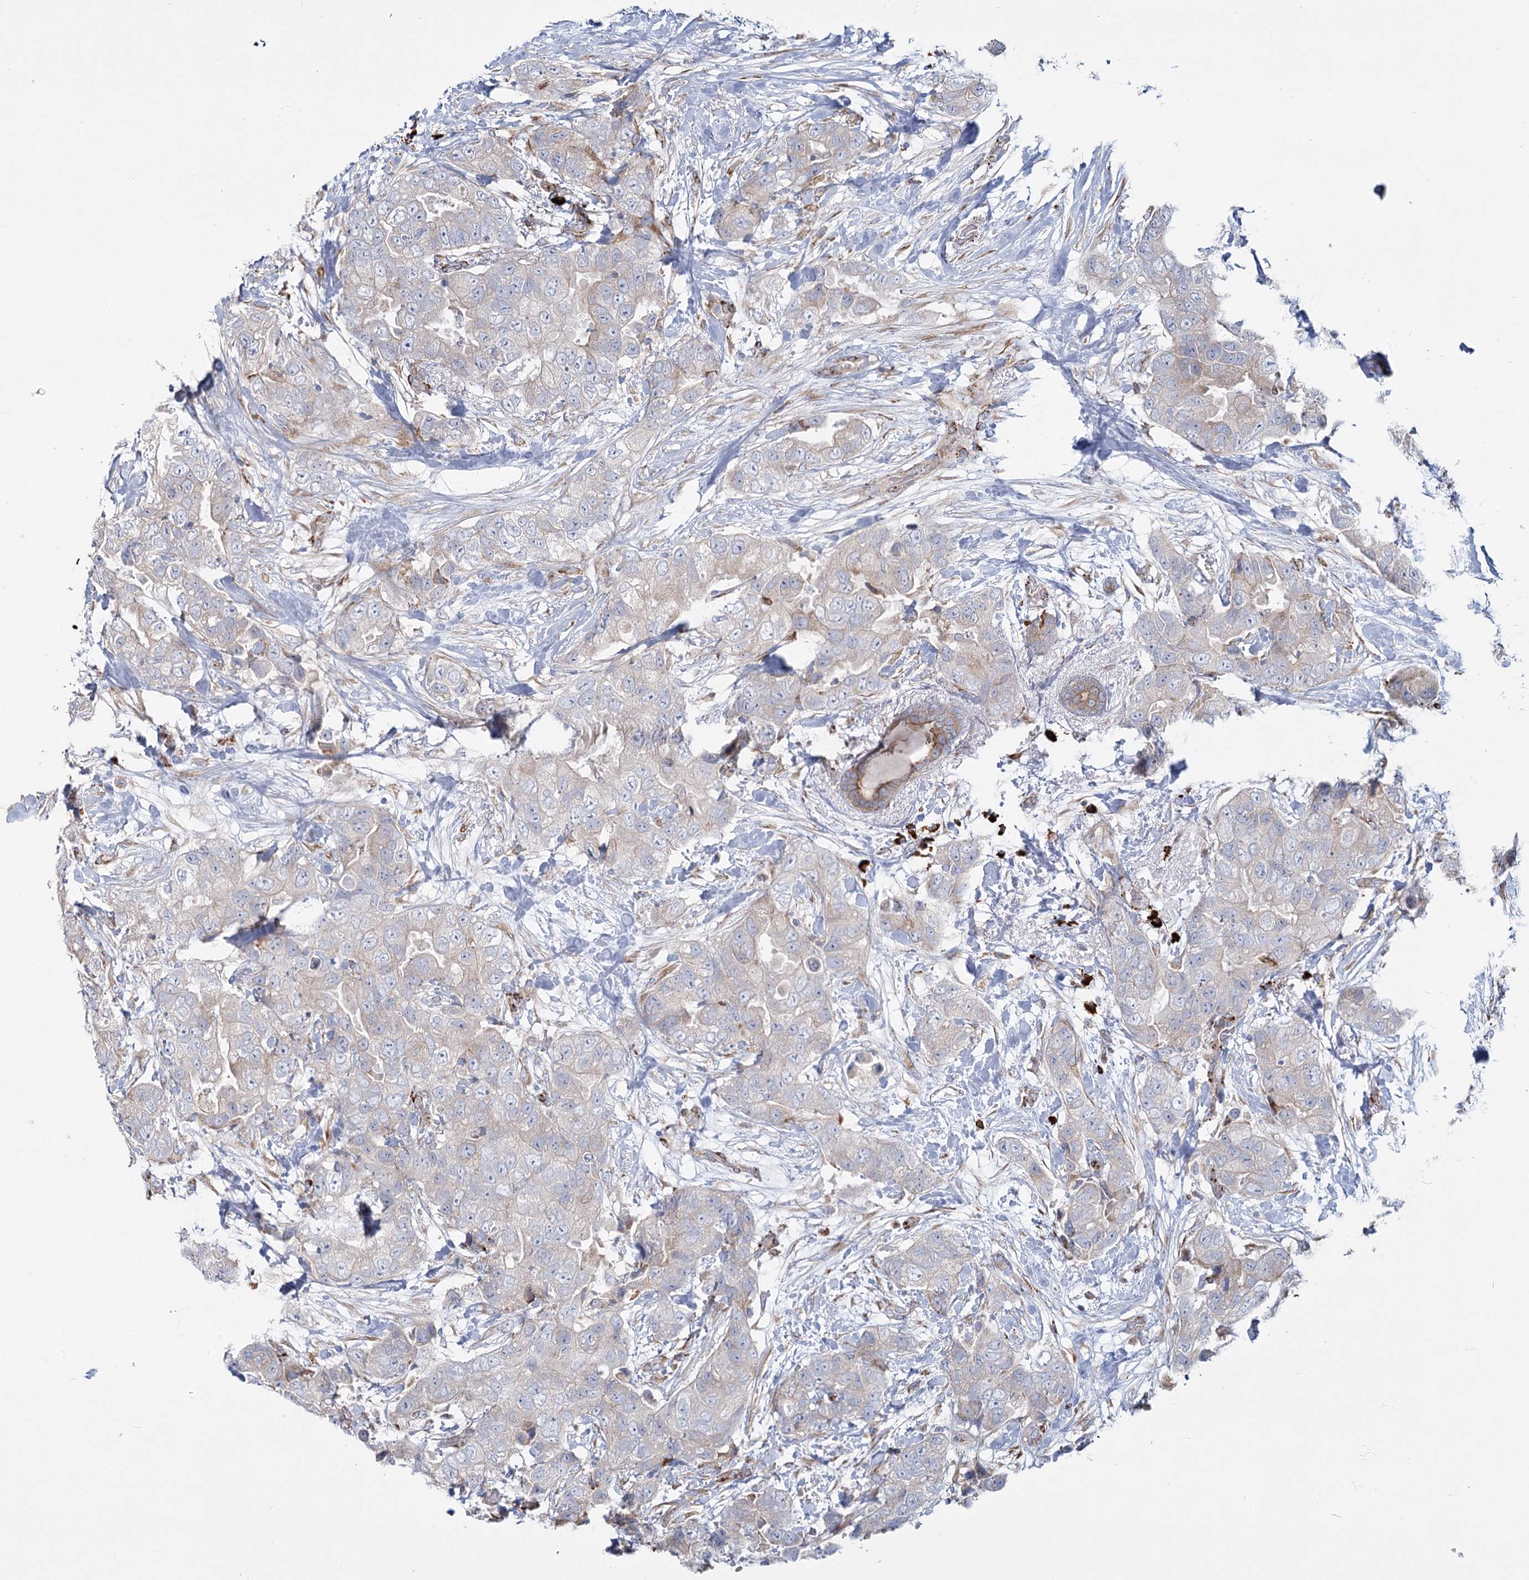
{"staining": {"intensity": "negative", "quantity": "none", "location": "none"}, "tissue": "breast cancer", "cell_type": "Tumor cells", "image_type": "cancer", "snomed": [{"axis": "morphology", "description": "Duct carcinoma"}, {"axis": "topography", "description": "Breast"}], "caption": "A photomicrograph of infiltrating ductal carcinoma (breast) stained for a protein demonstrates no brown staining in tumor cells.", "gene": "POGLUT1", "patient": {"sex": "female", "age": 62}}